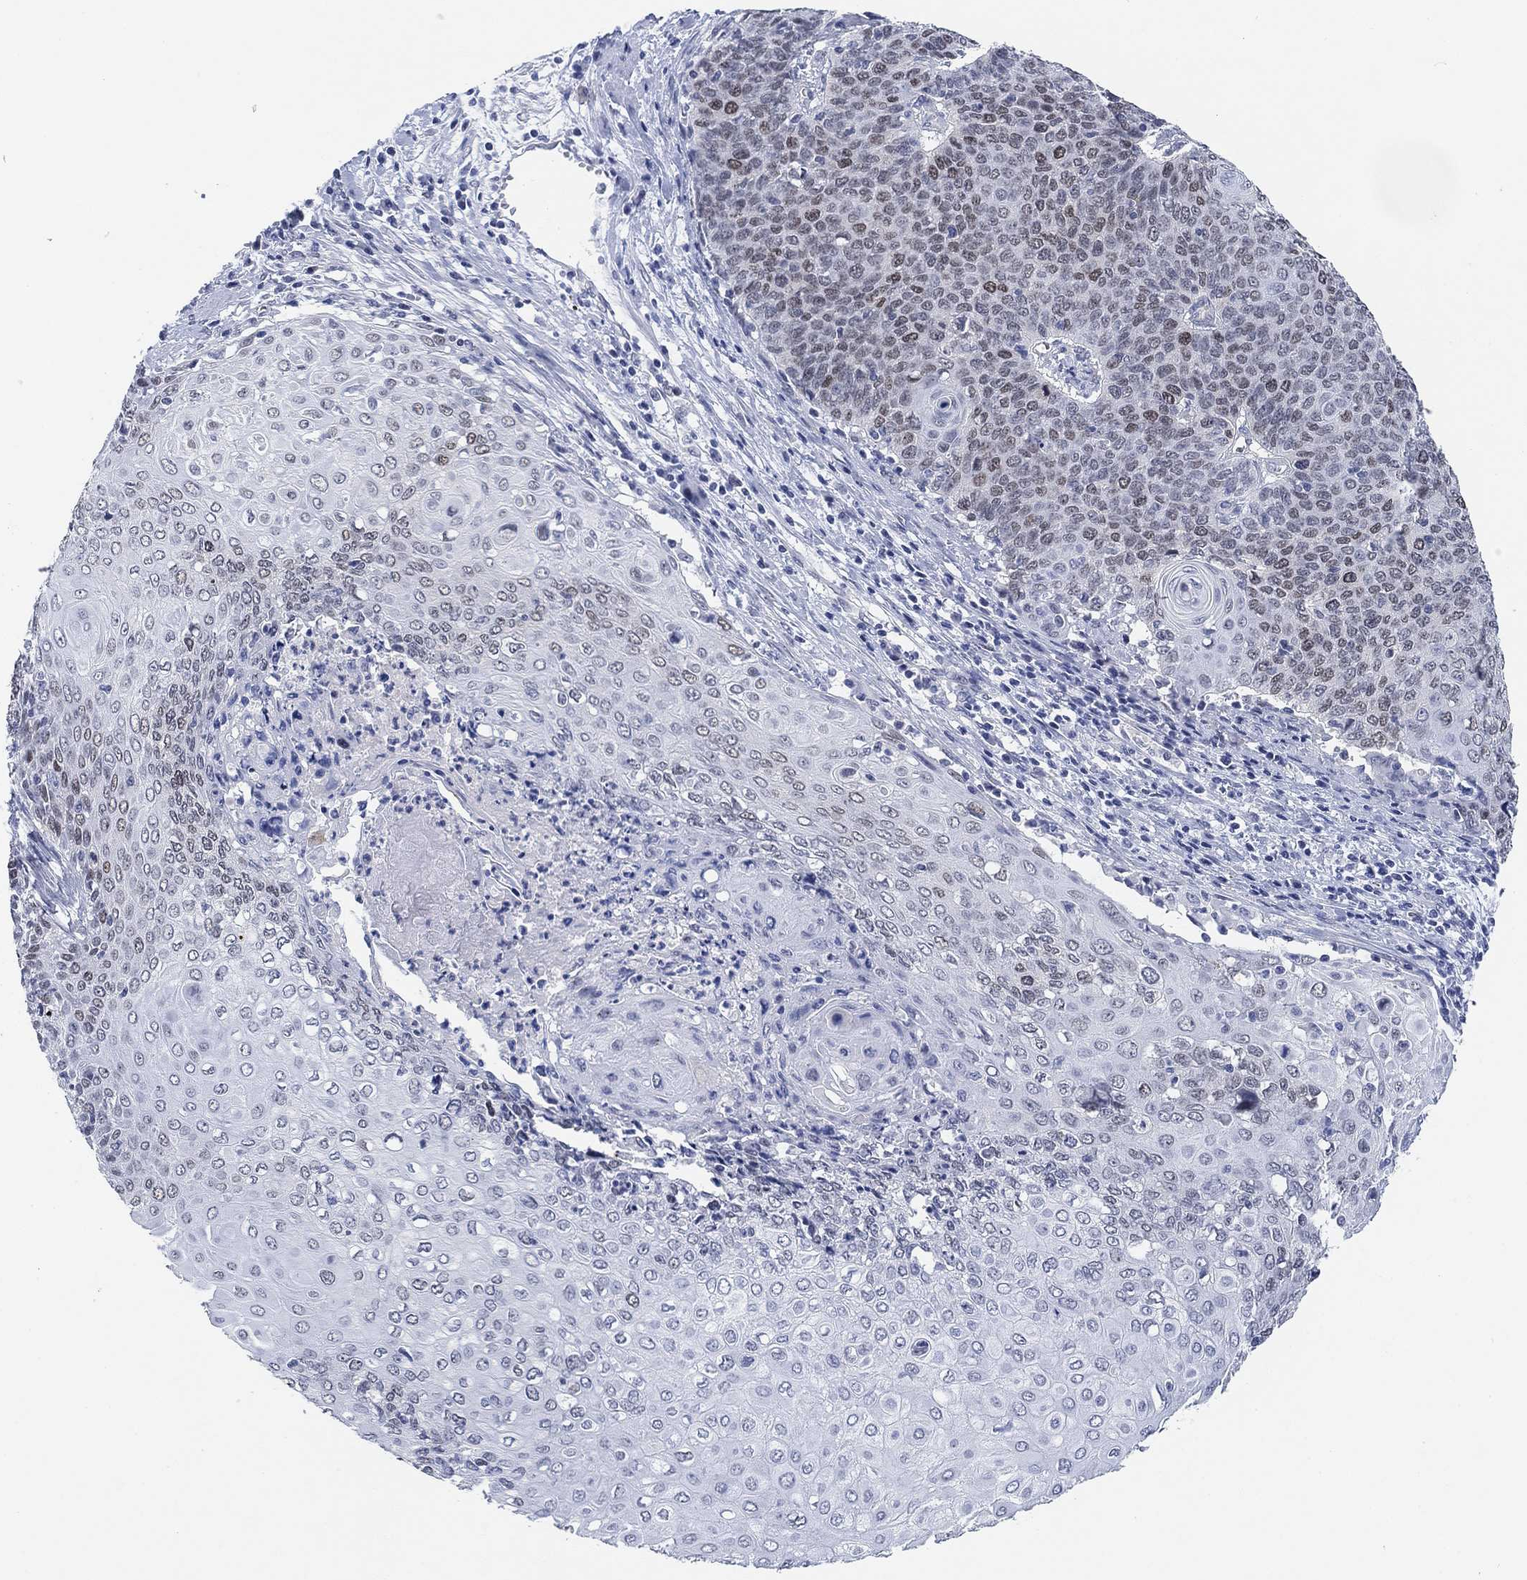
{"staining": {"intensity": "weak", "quantity": "<25%", "location": "nuclear"}, "tissue": "cervical cancer", "cell_type": "Tumor cells", "image_type": "cancer", "snomed": [{"axis": "morphology", "description": "Squamous cell carcinoma, NOS"}, {"axis": "topography", "description": "Cervix"}], "caption": "Immunohistochemistry (IHC) micrograph of neoplastic tissue: cervical cancer (squamous cell carcinoma) stained with DAB (3,3'-diaminobenzidine) displays no significant protein staining in tumor cells. (DAB (3,3'-diaminobenzidine) immunohistochemistry, high magnification).", "gene": "PAX6", "patient": {"sex": "female", "age": 39}}